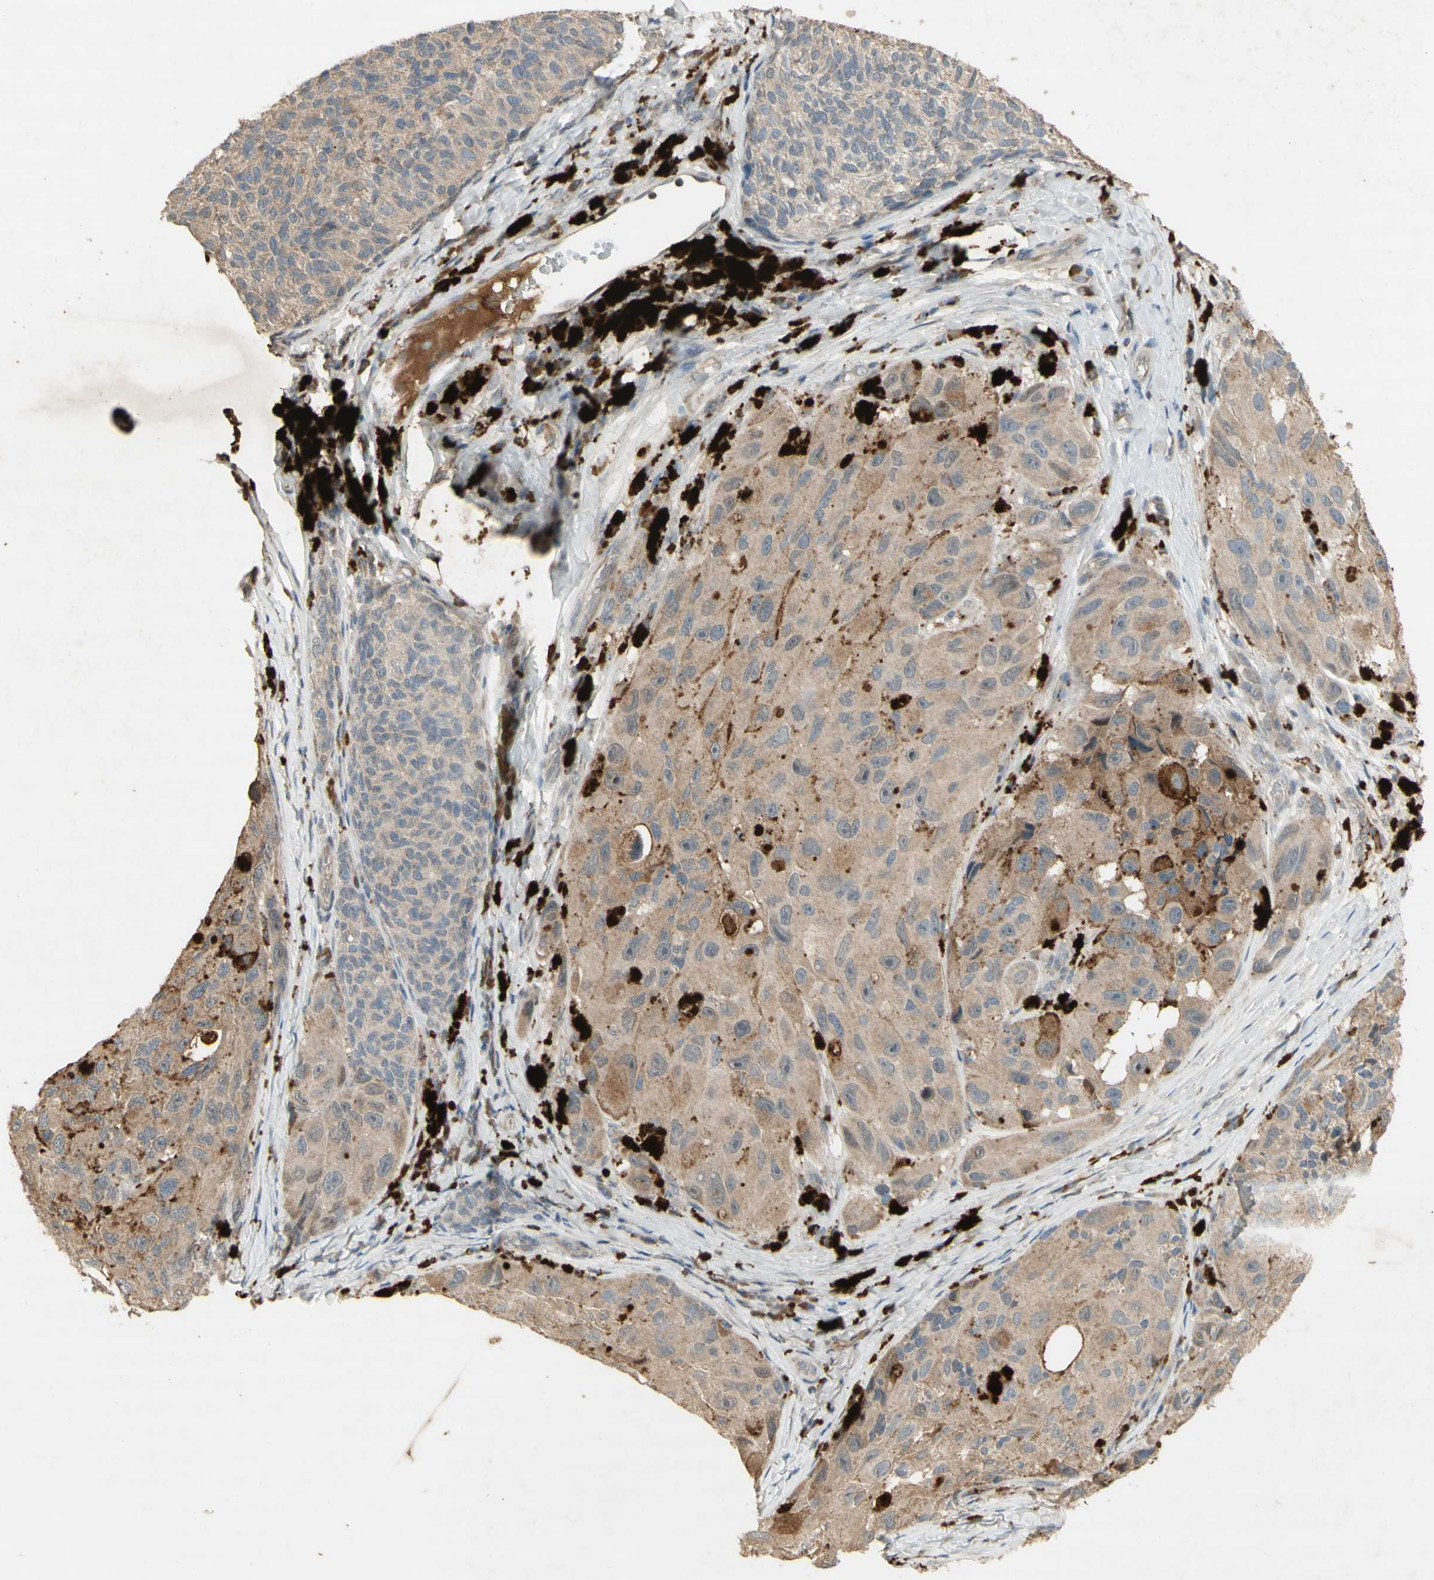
{"staining": {"intensity": "weak", "quantity": "25%-75%", "location": "cytoplasmic/membranous"}, "tissue": "melanoma", "cell_type": "Tumor cells", "image_type": "cancer", "snomed": [{"axis": "morphology", "description": "Malignant melanoma, NOS"}, {"axis": "topography", "description": "Skin"}], "caption": "Melanoma tissue exhibits weak cytoplasmic/membranous positivity in about 25%-75% of tumor cells, visualized by immunohistochemistry.", "gene": "NRG4", "patient": {"sex": "female", "age": 73}}